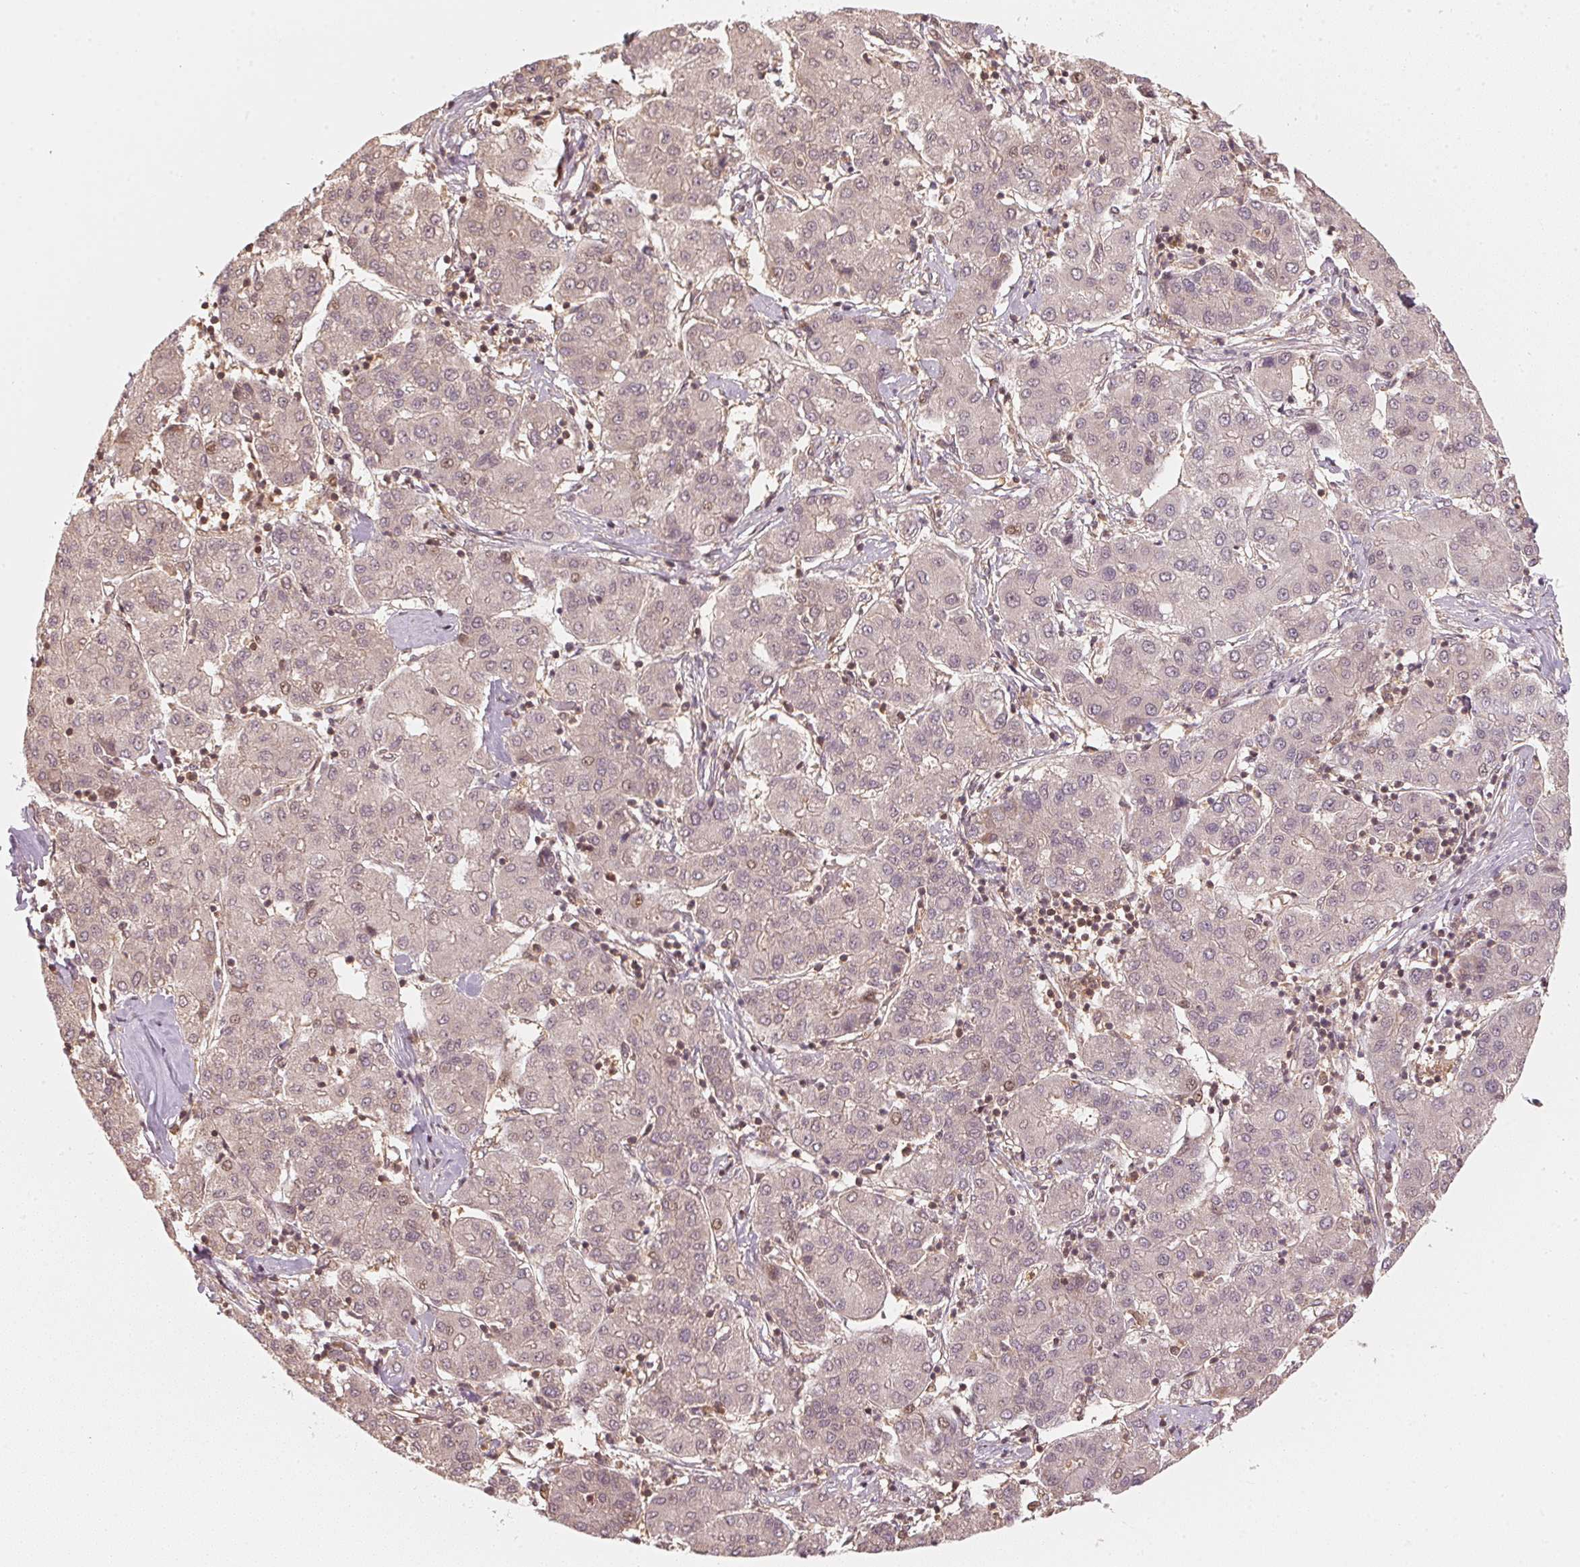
{"staining": {"intensity": "weak", "quantity": "25%-75%", "location": "nuclear"}, "tissue": "liver cancer", "cell_type": "Tumor cells", "image_type": "cancer", "snomed": [{"axis": "morphology", "description": "Carcinoma, Hepatocellular, NOS"}, {"axis": "topography", "description": "Liver"}], "caption": "Immunohistochemical staining of hepatocellular carcinoma (liver) reveals weak nuclear protein positivity in about 25%-75% of tumor cells.", "gene": "UBE2L3", "patient": {"sex": "male", "age": 65}}